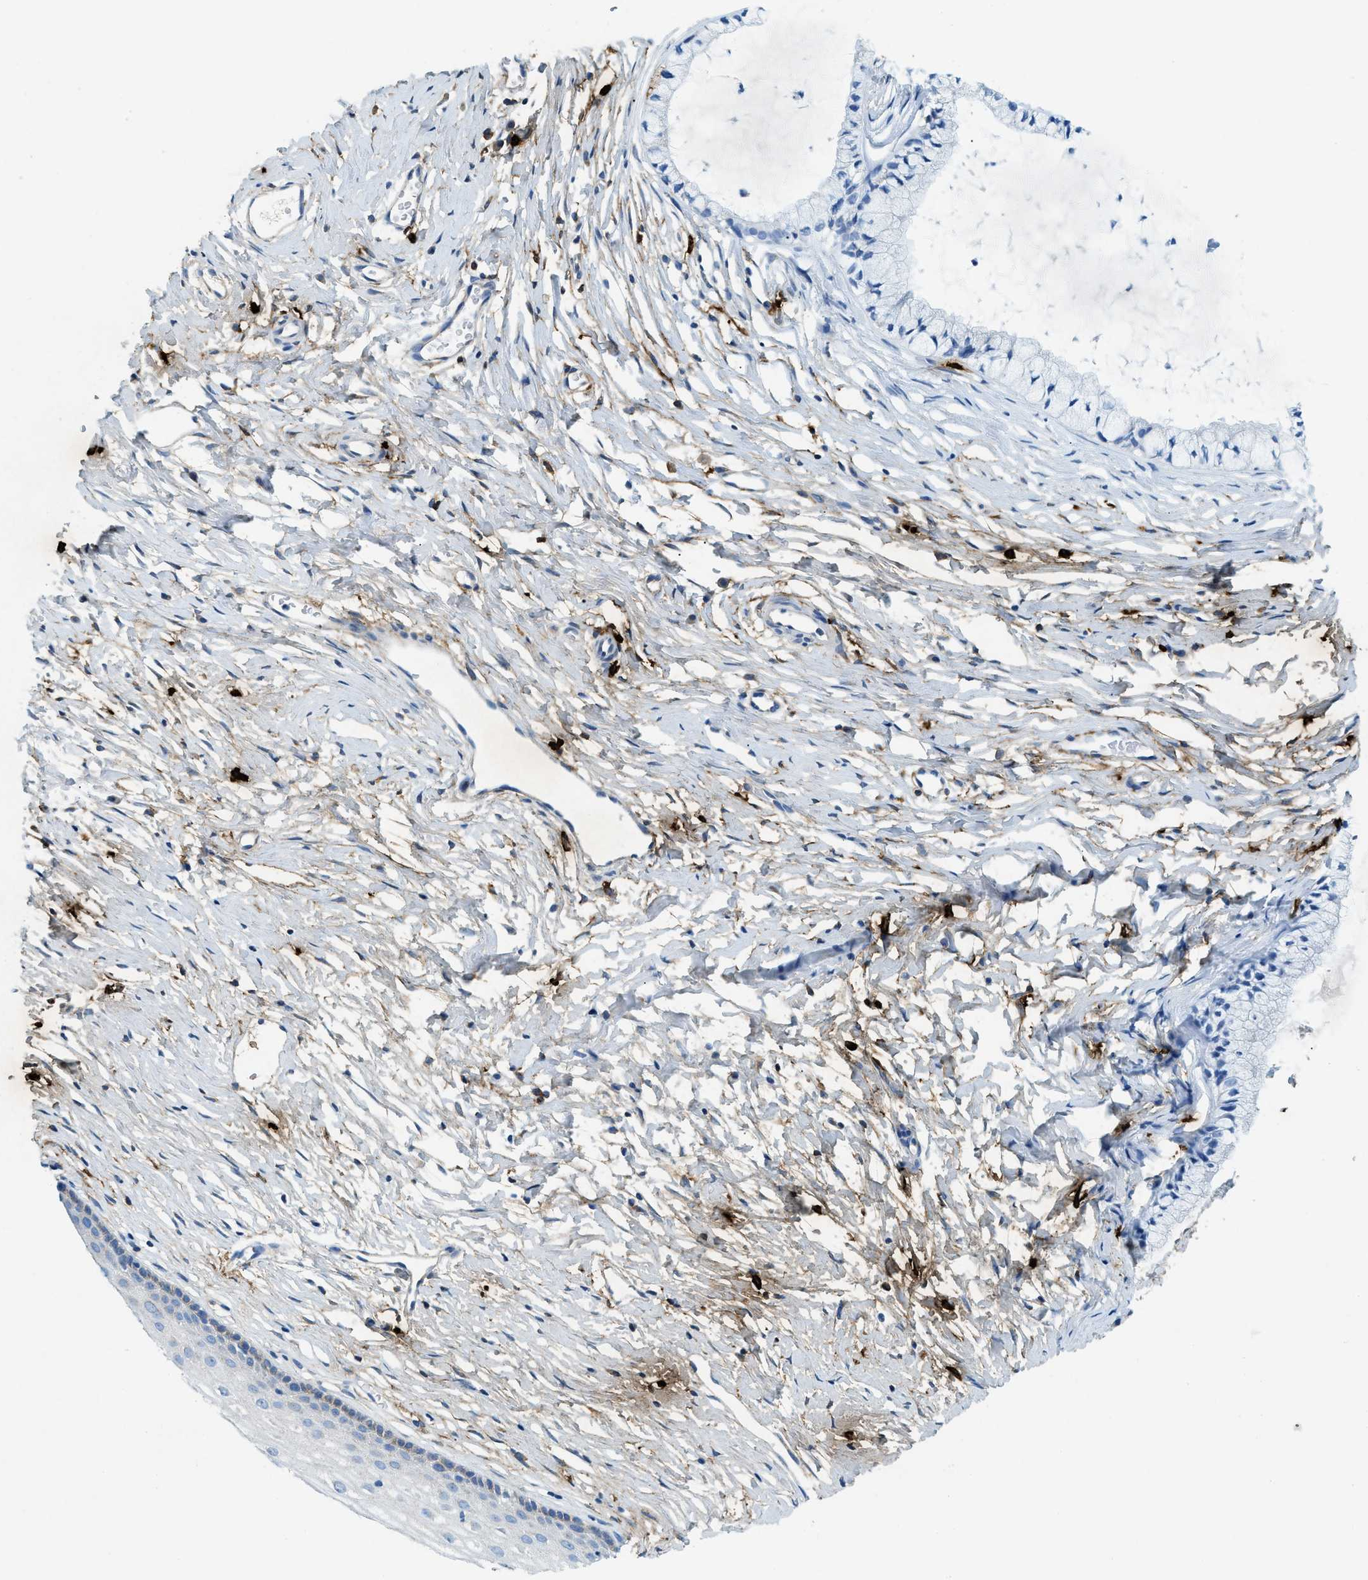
{"staining": {"intensity": "negative", "quantity": "none", "location": "none"}, "tissue": "cervix", "cell_type": "Glandular cells", "image_type": "normal", "snomed": [{"axis": "morphology", "description": "Normal tissue, NOS"}, {"axis": "topography", "description": "Cervix"}], "caption": "Immunohistochemistry photomicrograph of normal cervix stained for a protein (brown), which displays no staining in glandular cells. Nuclei are stained in blue.", "gene": "TPSAB1", "patient": {"sex": "female", "age": 46}}